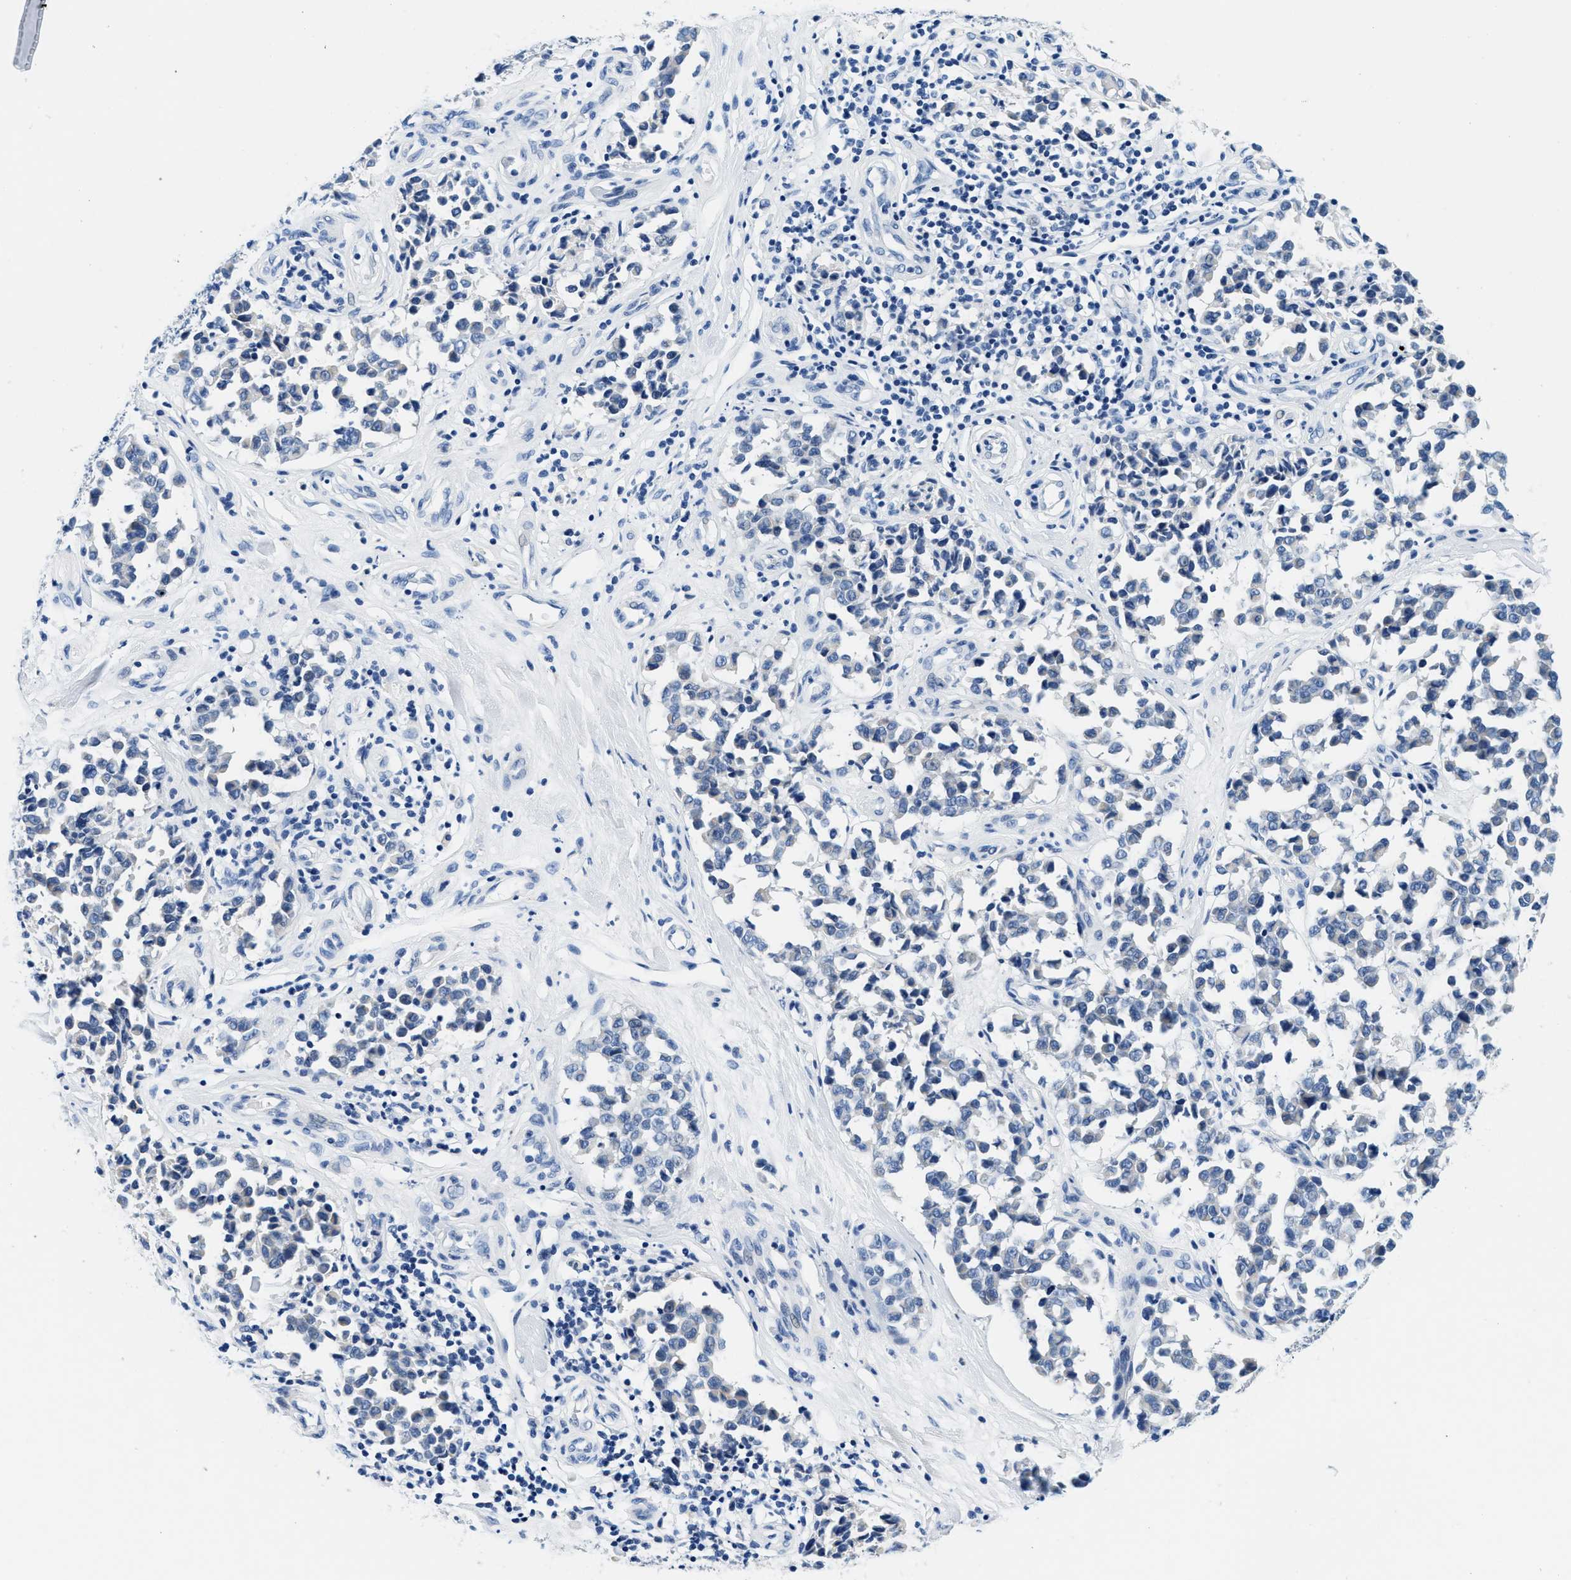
{"staining": {"intensity": "negative", "quantity": "none", "location": "none"}, "tissue": "melanoma", "cell_type": "Tumor cells", "image_type": "cancer", "snomed": [{"axis": "morphology", "description": "Malignant melanoma, NOS"}, {"axis": "topography", "description": "Skin"}], "caption": "The image displays no staining of tumor cells in malignant melanoma.", "gene": "GSTM3", "patient": {"sex": "female", "age": 64}}